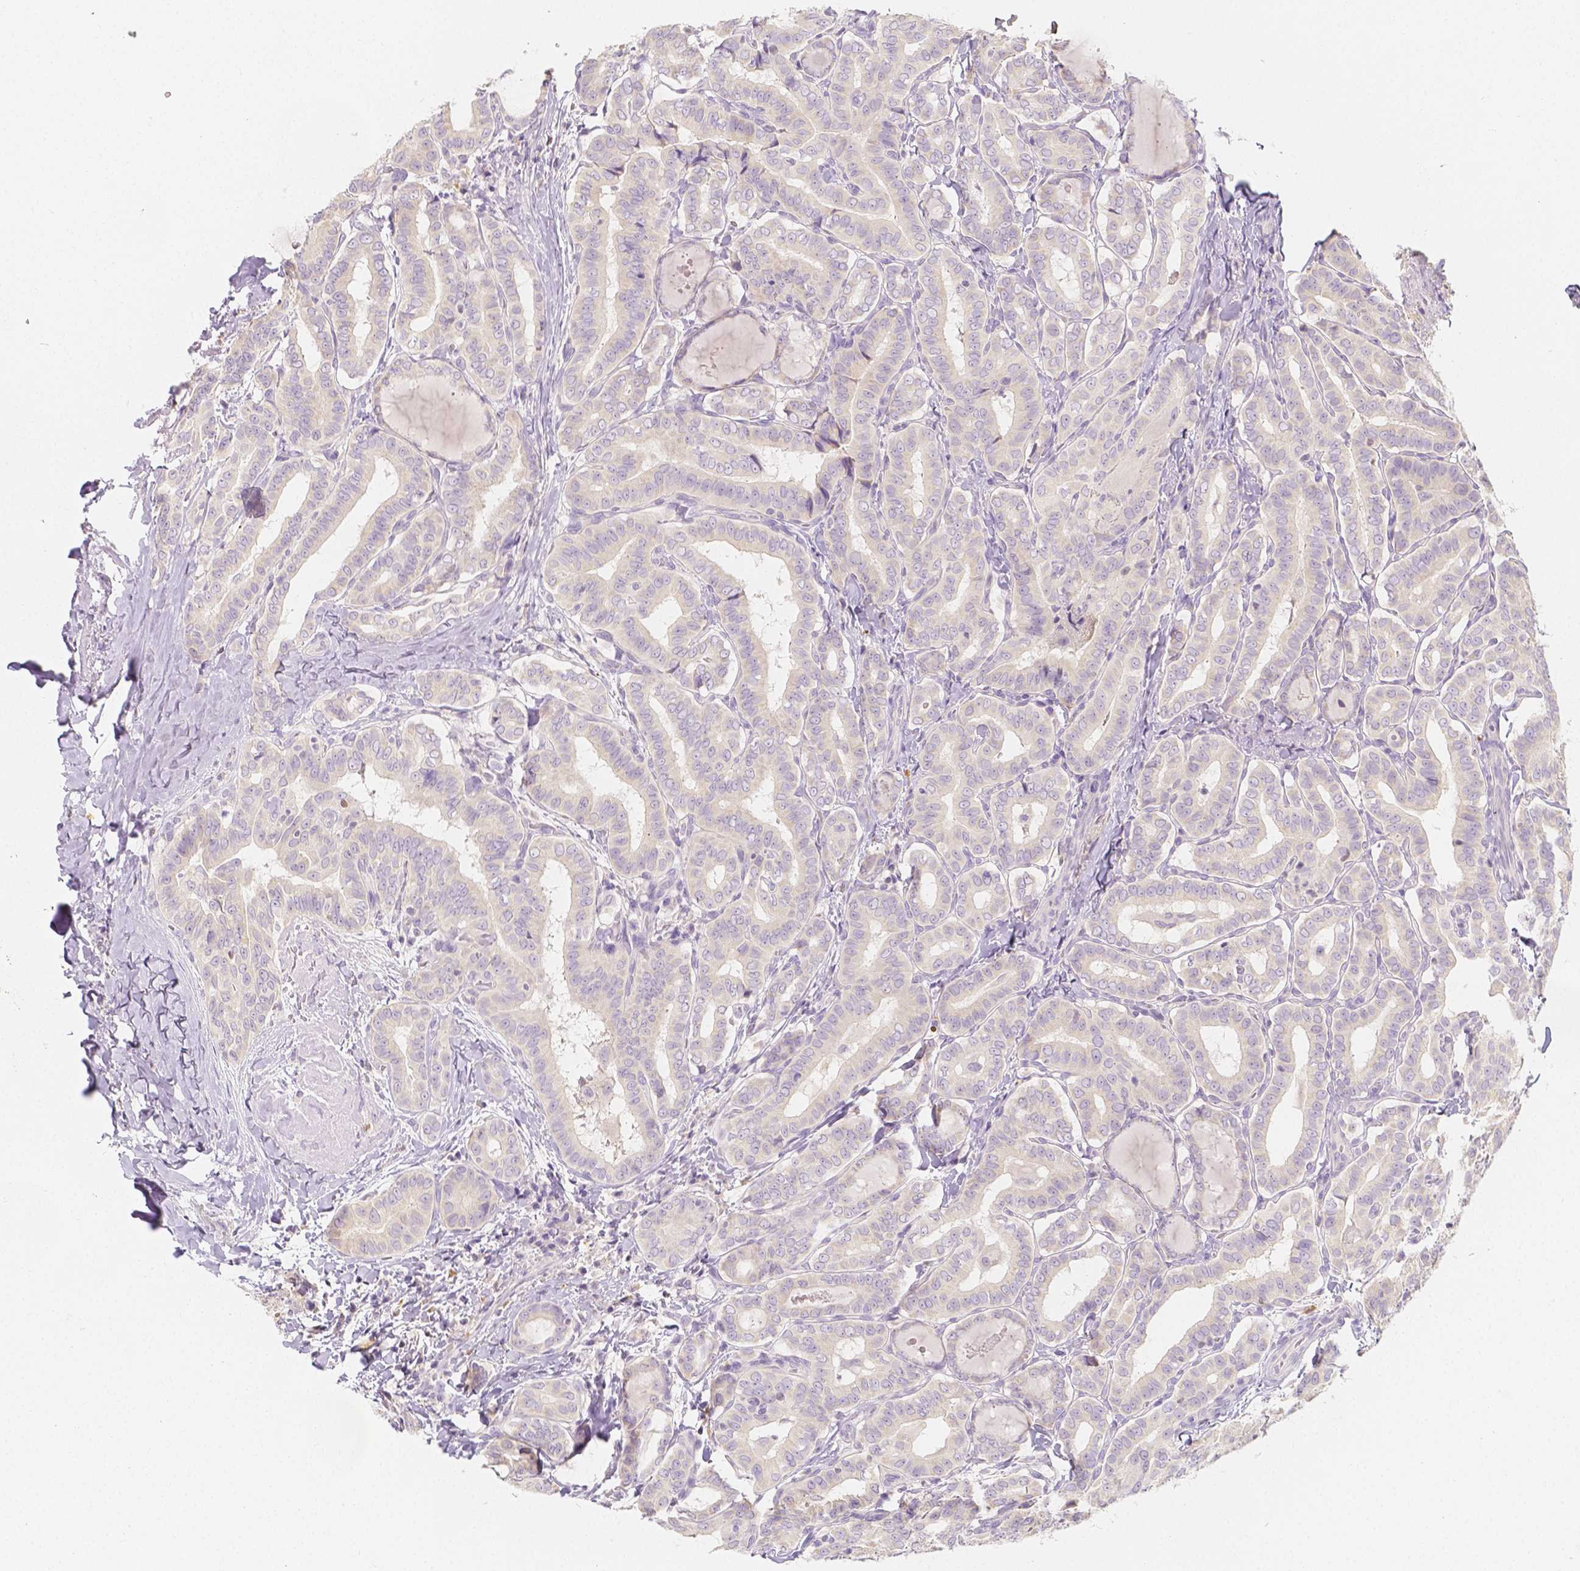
{"staining": {"intensity": "negative", "quantity": "none", "location": "none"}, "tissue": "thyroid cancer", "cell_type": "Tumor cells", "image_type": "cancer", "snomed": [{"axis": "morphology", "description": "Papillary adenocarcinoma, NOS"}, {"axis": "morphology", "description": "Papillary adenoma metastatic"}, {"axis": "topography", "description": "Thyroid gland"}], "caption": "Tumor cells are negative for brown protein staining in thyroid cancer (papillary adenocarcinoma).", "gene": "BATF", "patient": {"sex": "female", "age": 50}}